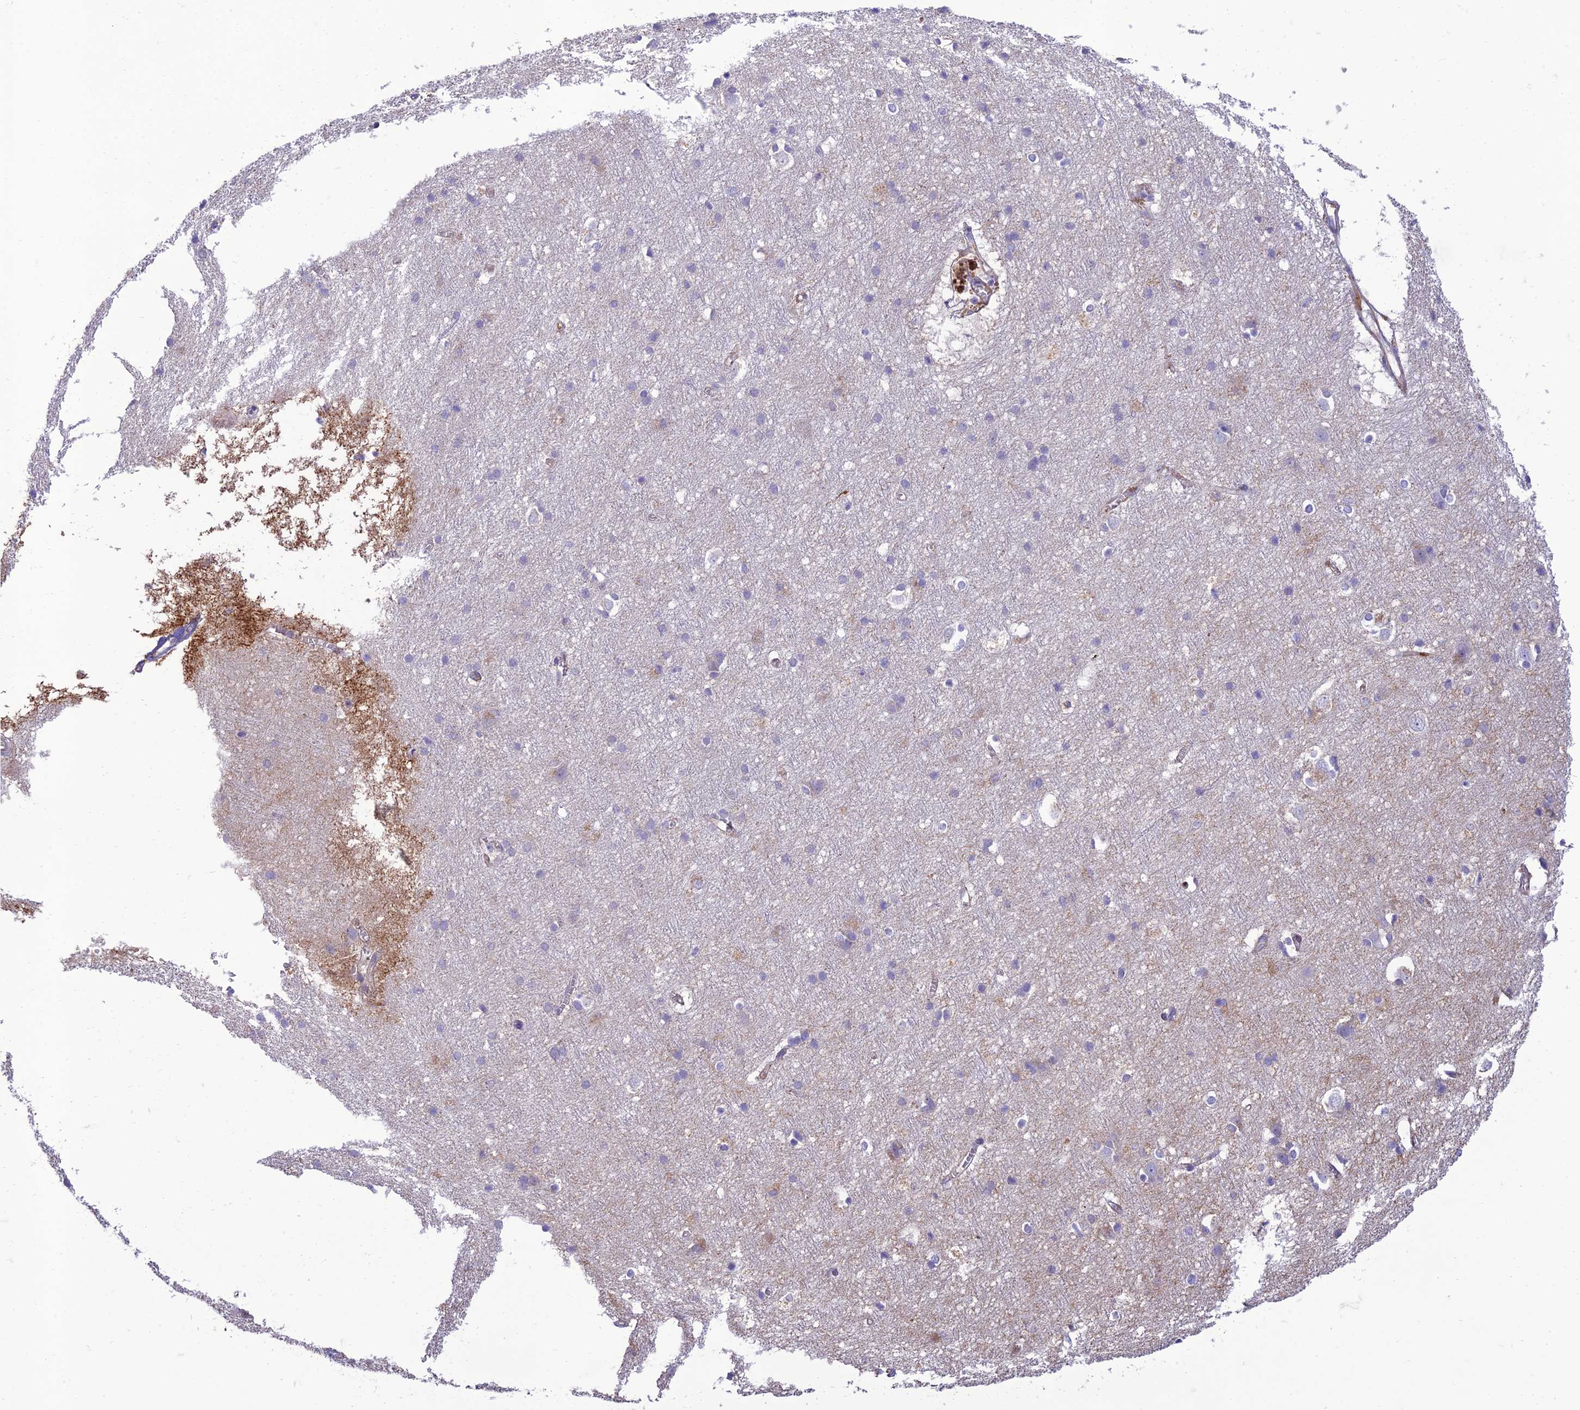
{"staining": {"intensity": "moderate", "quantity": "25%-75%", "location": "cytoplasmic/membranous"}, "tissue": "cerebral cortex", "cell_type": "Endothelial cells", "image_type": "normal", "snomed": [{"axis": "morphology", "description": "Normal tissue, NOS"}, {"axis": "topography", "description": "Cerebral cortex"}], "caption": "An IHC micrograph of normal tissue is shown. Protein staining in brown highlights moderate cytoplasmic/membranous positivity in cerebral cortex within endothelial cells. The protein of interest is shown in brown color, while the nuclei are stained blue.", "gene": "SEL1L3", "patient": {"sex": "male", "age": 54}}